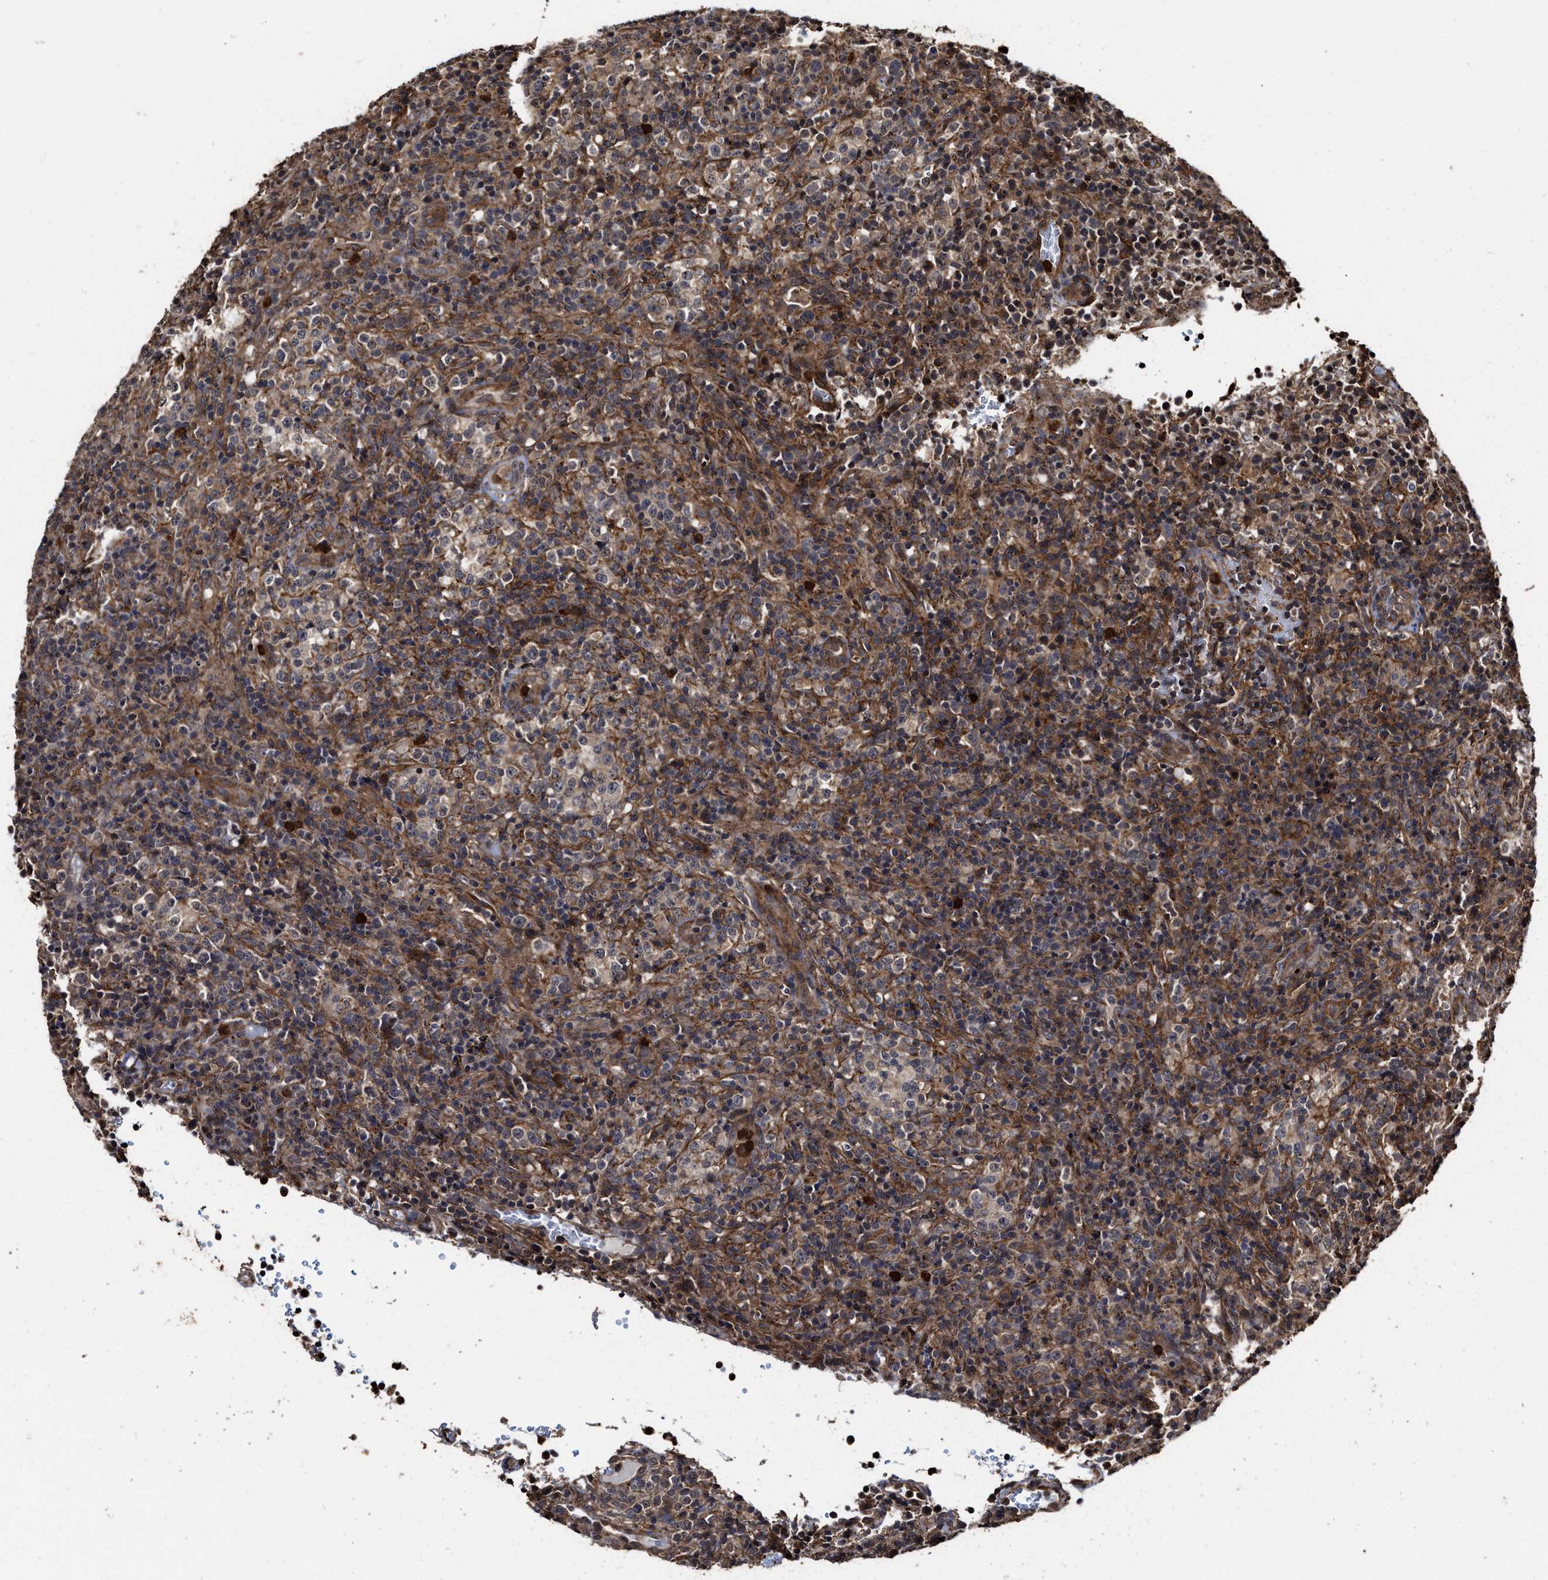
{"staining": {"intensity": "weak", "quantity": "<25%", "location": "cytoplasmic/membranous"}, "tissue": "lymphoma", "cell_type": "Tumor cells", "image_type": "cancer", "snomed": [{"axis": "morphology", "description": "Malignant lymphoma, non-Hodgkin's type, High grade"}, {"axis": "topography", "description": "Lymph node"}], "caption": "This is an immunohistochemistry (IHC) histopathology image of human lymphoma. There is no expression in tumor cells.", "gene": "SEPTIN2", "patient": {"sex": "female", "age": 76}}